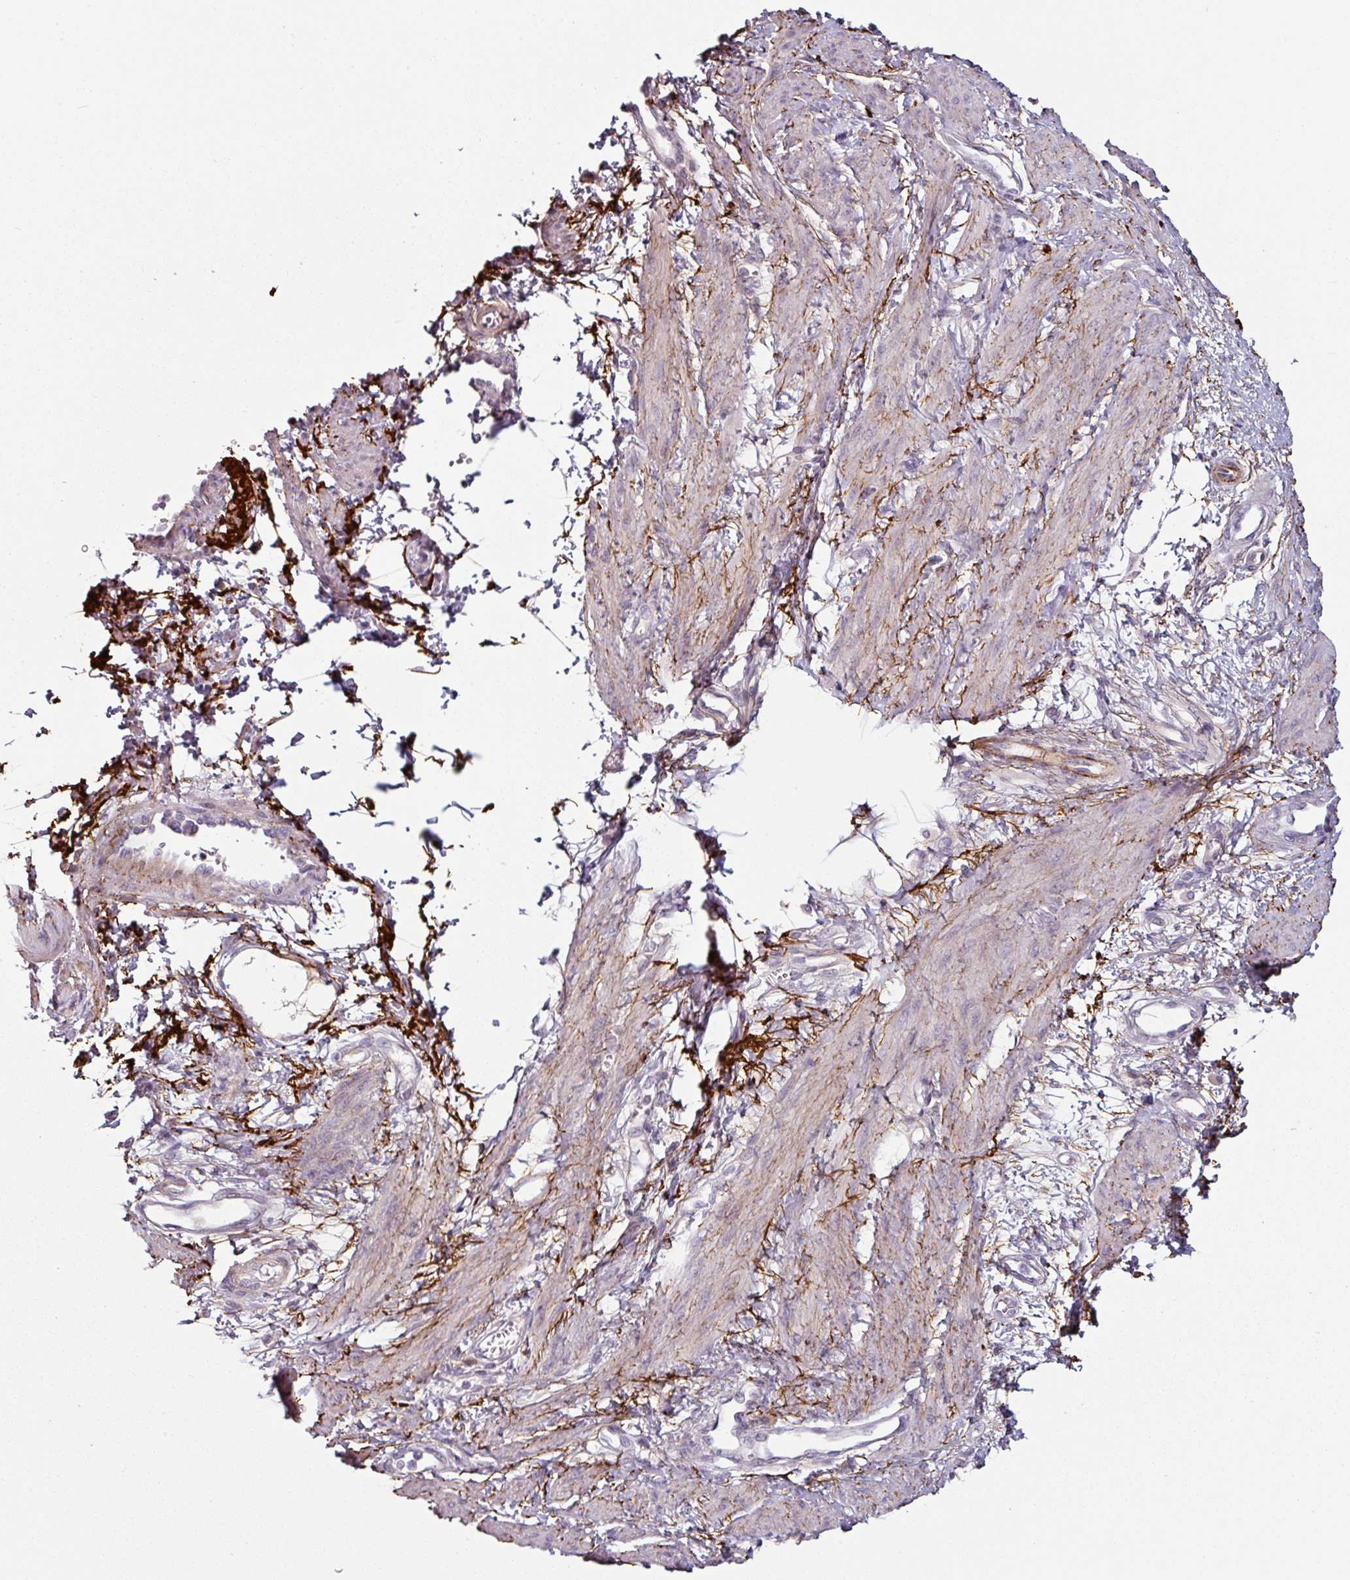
{"staining": {"intensity": "moderate", "quantity": "25%-75%", "location": "cytoplasmic/membranous"}, "tissue": "smooth muscle", "cell_type": "Smooth muscle cells", "image_type": "normal", "snomed": [{"axis": "morphology", "description": "Normal tissue, NOS"}, {"axis": "topography", "description": "Smooth muscle"}, {"axis": "topography", "description": "Uterus"}], "caption": "Moderate cytoplasmic/membranous staining for a protein is present in approximately 25%-75% of smooth muscle cells of benign smooth muscle using immunohistochemistry.", "gene": "MTMR14", "patient": {"sex": "female", "age": 39}}